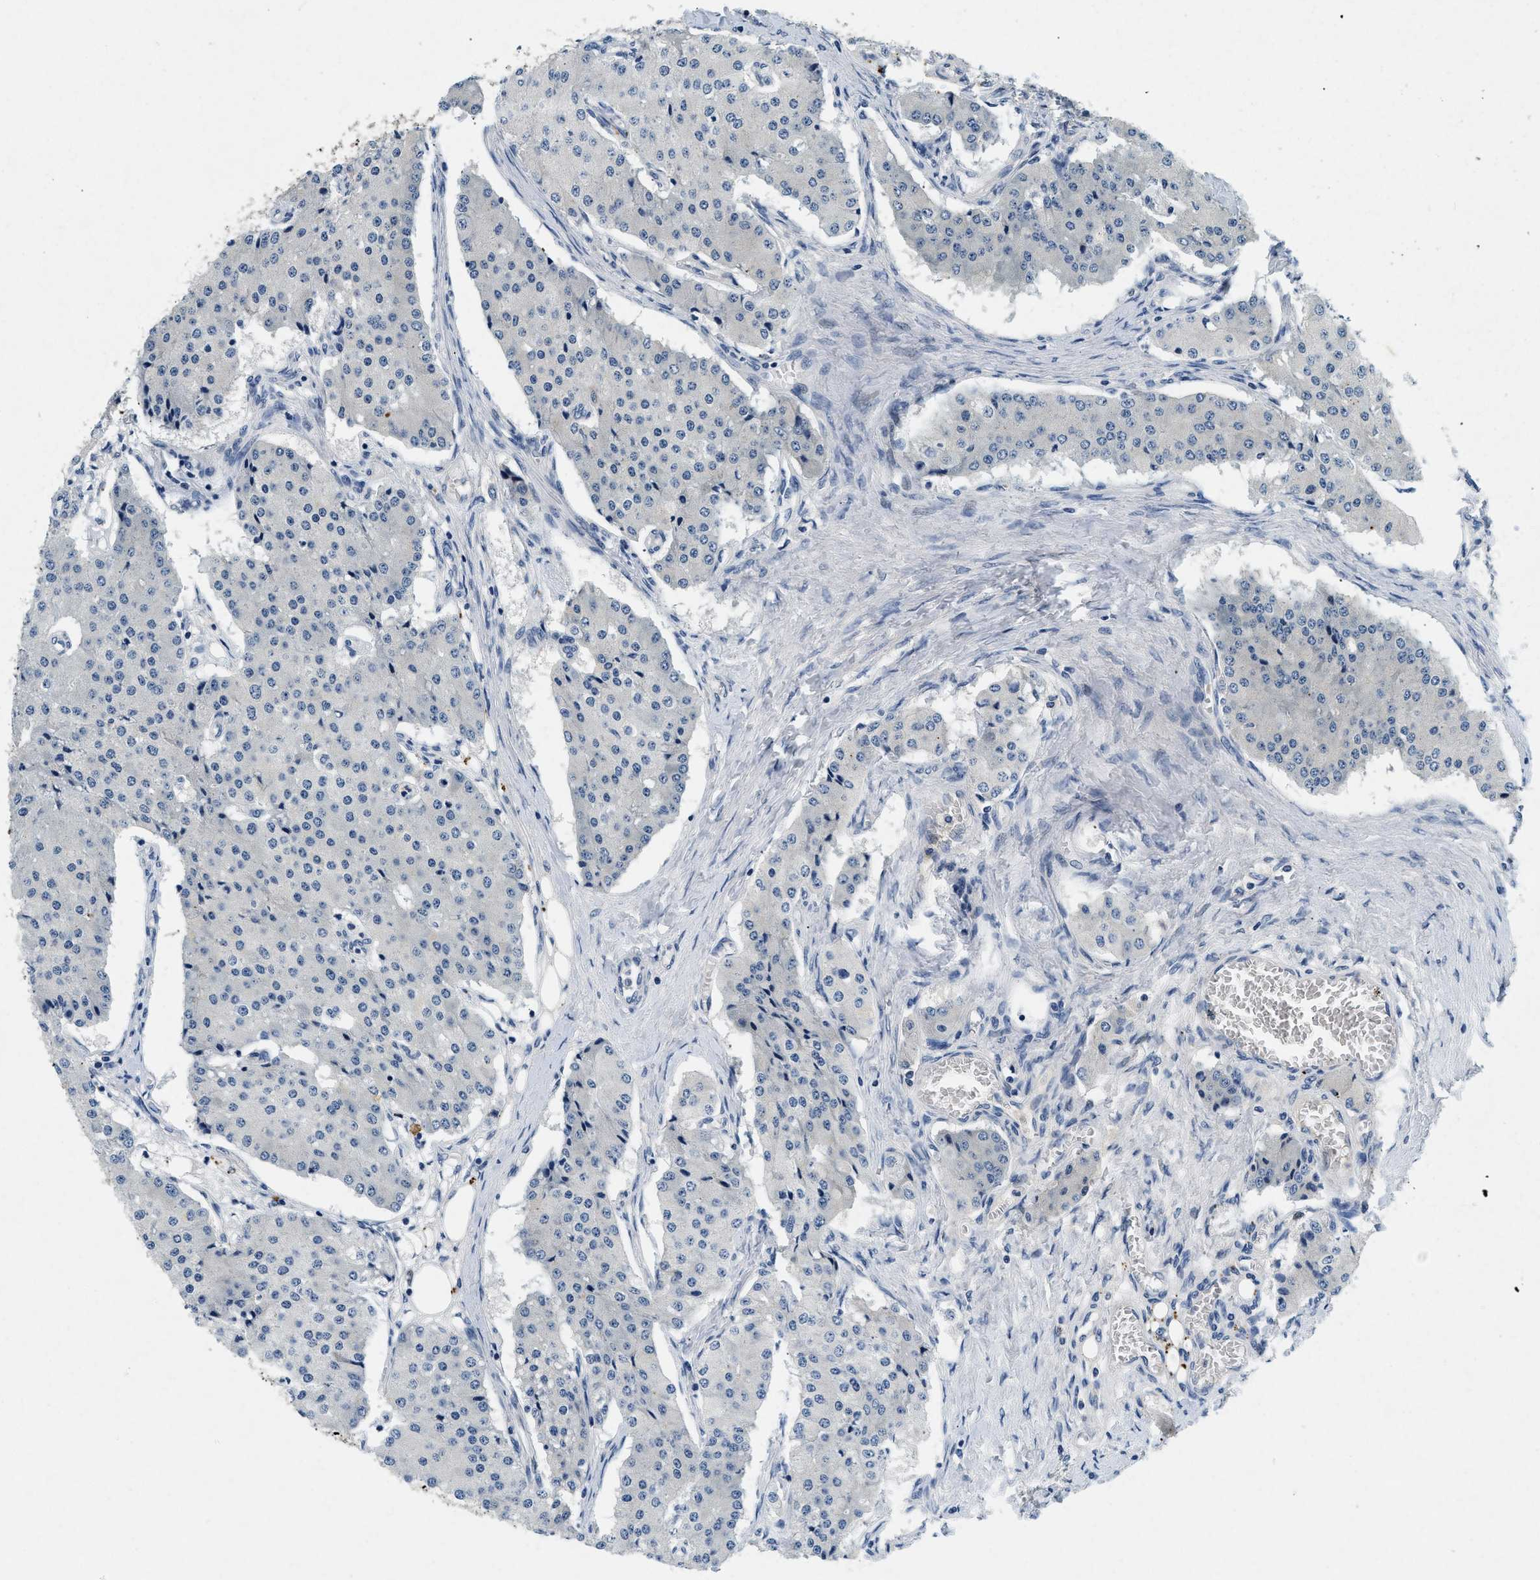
{"staining": {"intensity": "negative", "quantity": "none", "location": "none"}, "tissue": "carcinoid", "cell_type": "Tumor cells", "image_type": "cancer", "snomed": [{"axis": "morphology", "description": "Carcinoid, malignant, NOS"}, {"axis": "topography", "description": "Colon"}], "caption": "High power microscopy histopathology image of an immunohistochemistry histopathology image of carcinoid, revealing no significant staining in tumor cells. (Stains: DAB (3,3'-diaminobenzidine) IHC with hematoxylin counter stain, Microscopy: brightfield microscopy at high magnification).", "gene": "PDP1", "patient": {"sex": "female", "age": 52}}